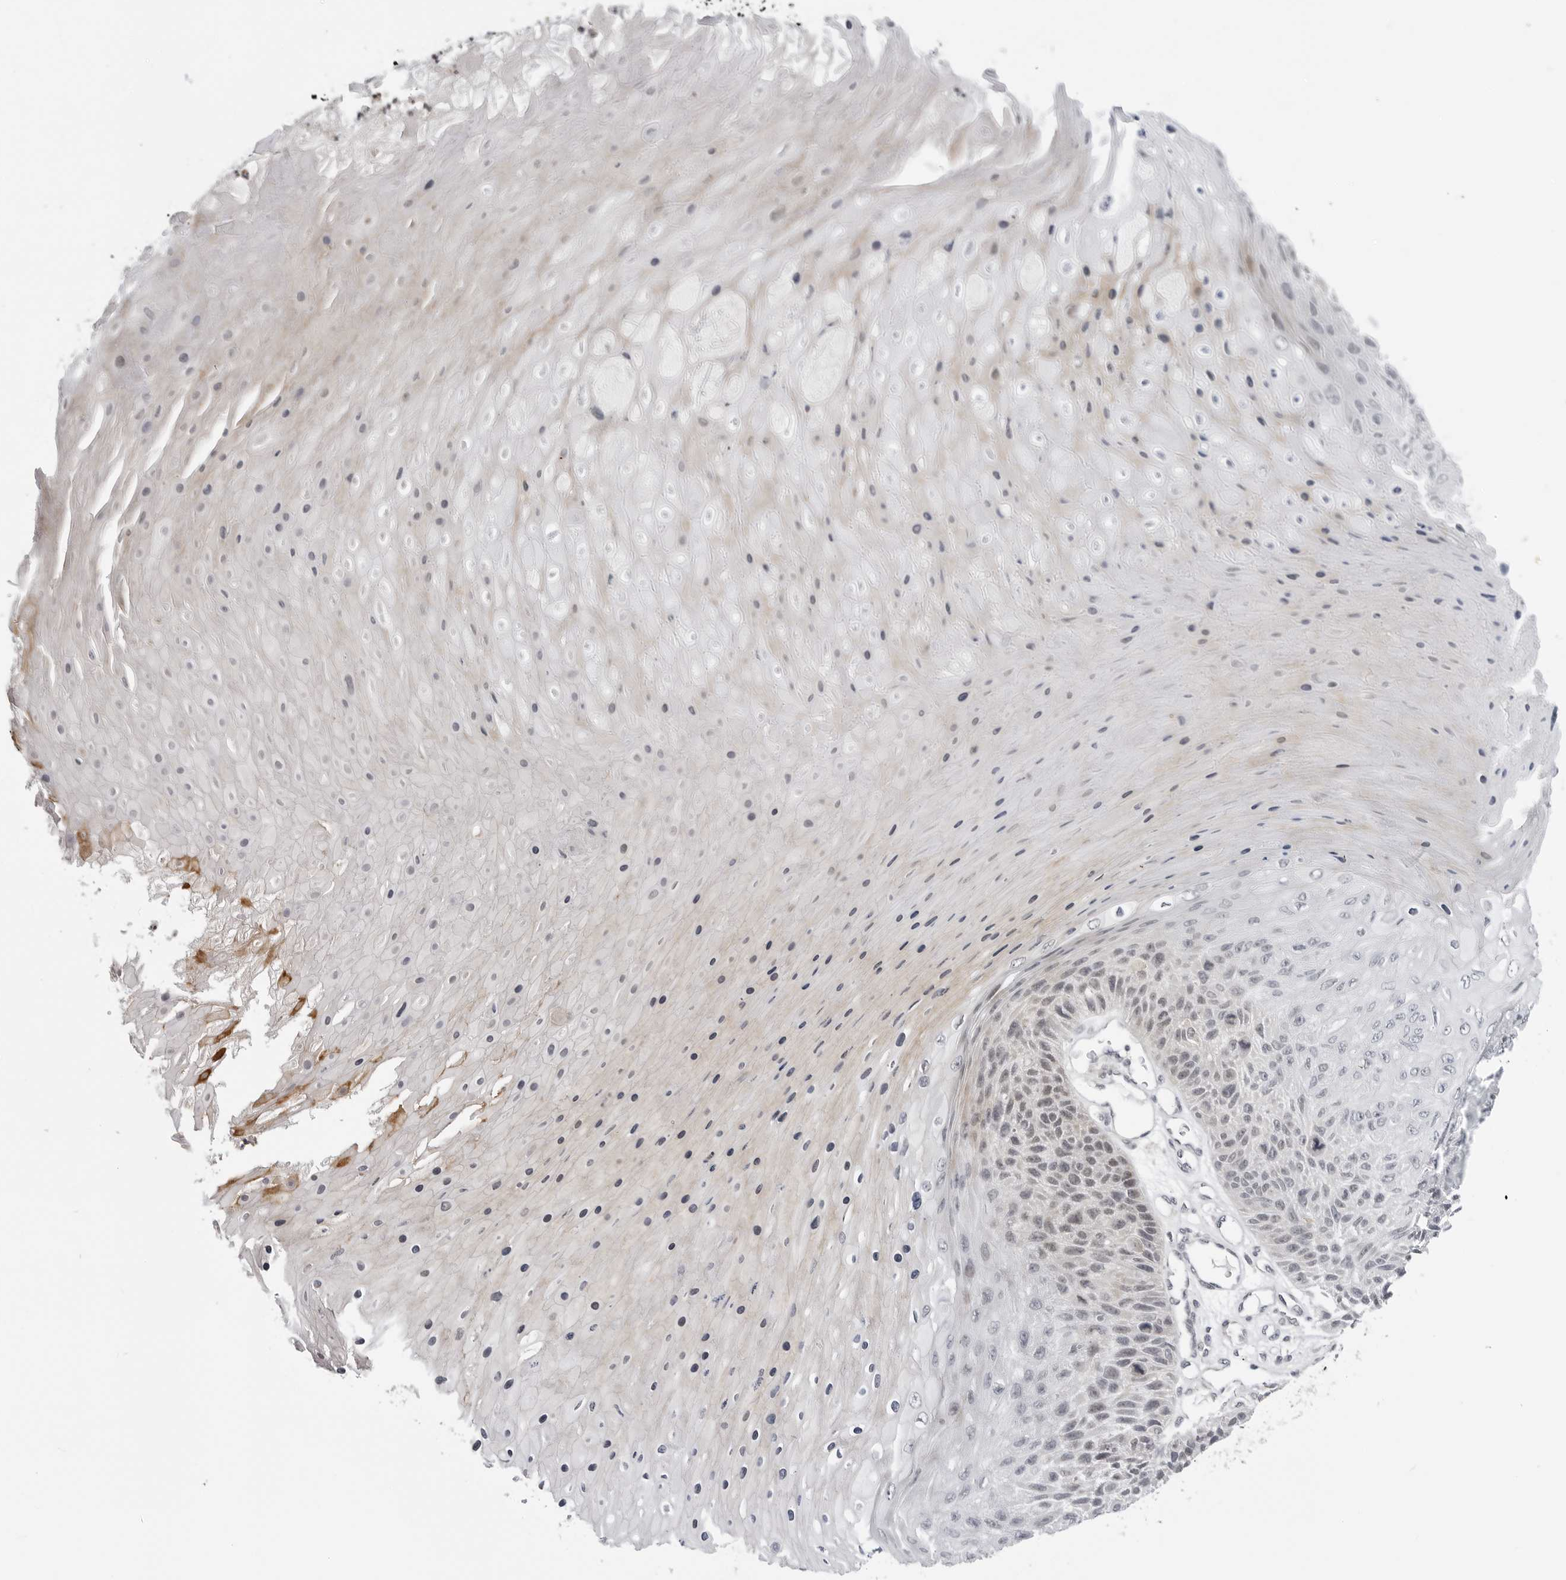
{"staining": {"intensity": "negative", "quantity": "none", "location": "none"}, "tissue": "skin cancer", "cell_type": "Tumor cells", "image_type": "cancer", "snomed": [{"axis": "morphology", "description": "Squamous cell carcinoma, NOS"}, {"axis": "topography", "description": "Skin"}], "caption": "An immunohistochemistry (IHC) image of skin cancer (squamous cell carcinoma) is shown. There is no staining in tumor cells of skin cancer (squamous cell carcinoma). Brightfield microscopy of immunohistochemistry (IHC) stained with DAB (3,3'-diaminobenzidine) (brown) and hematoxylin (blue), captured at high magnification.", "gene": "ADAMTS5", "patient": {"sex": "female", "age": 88}}